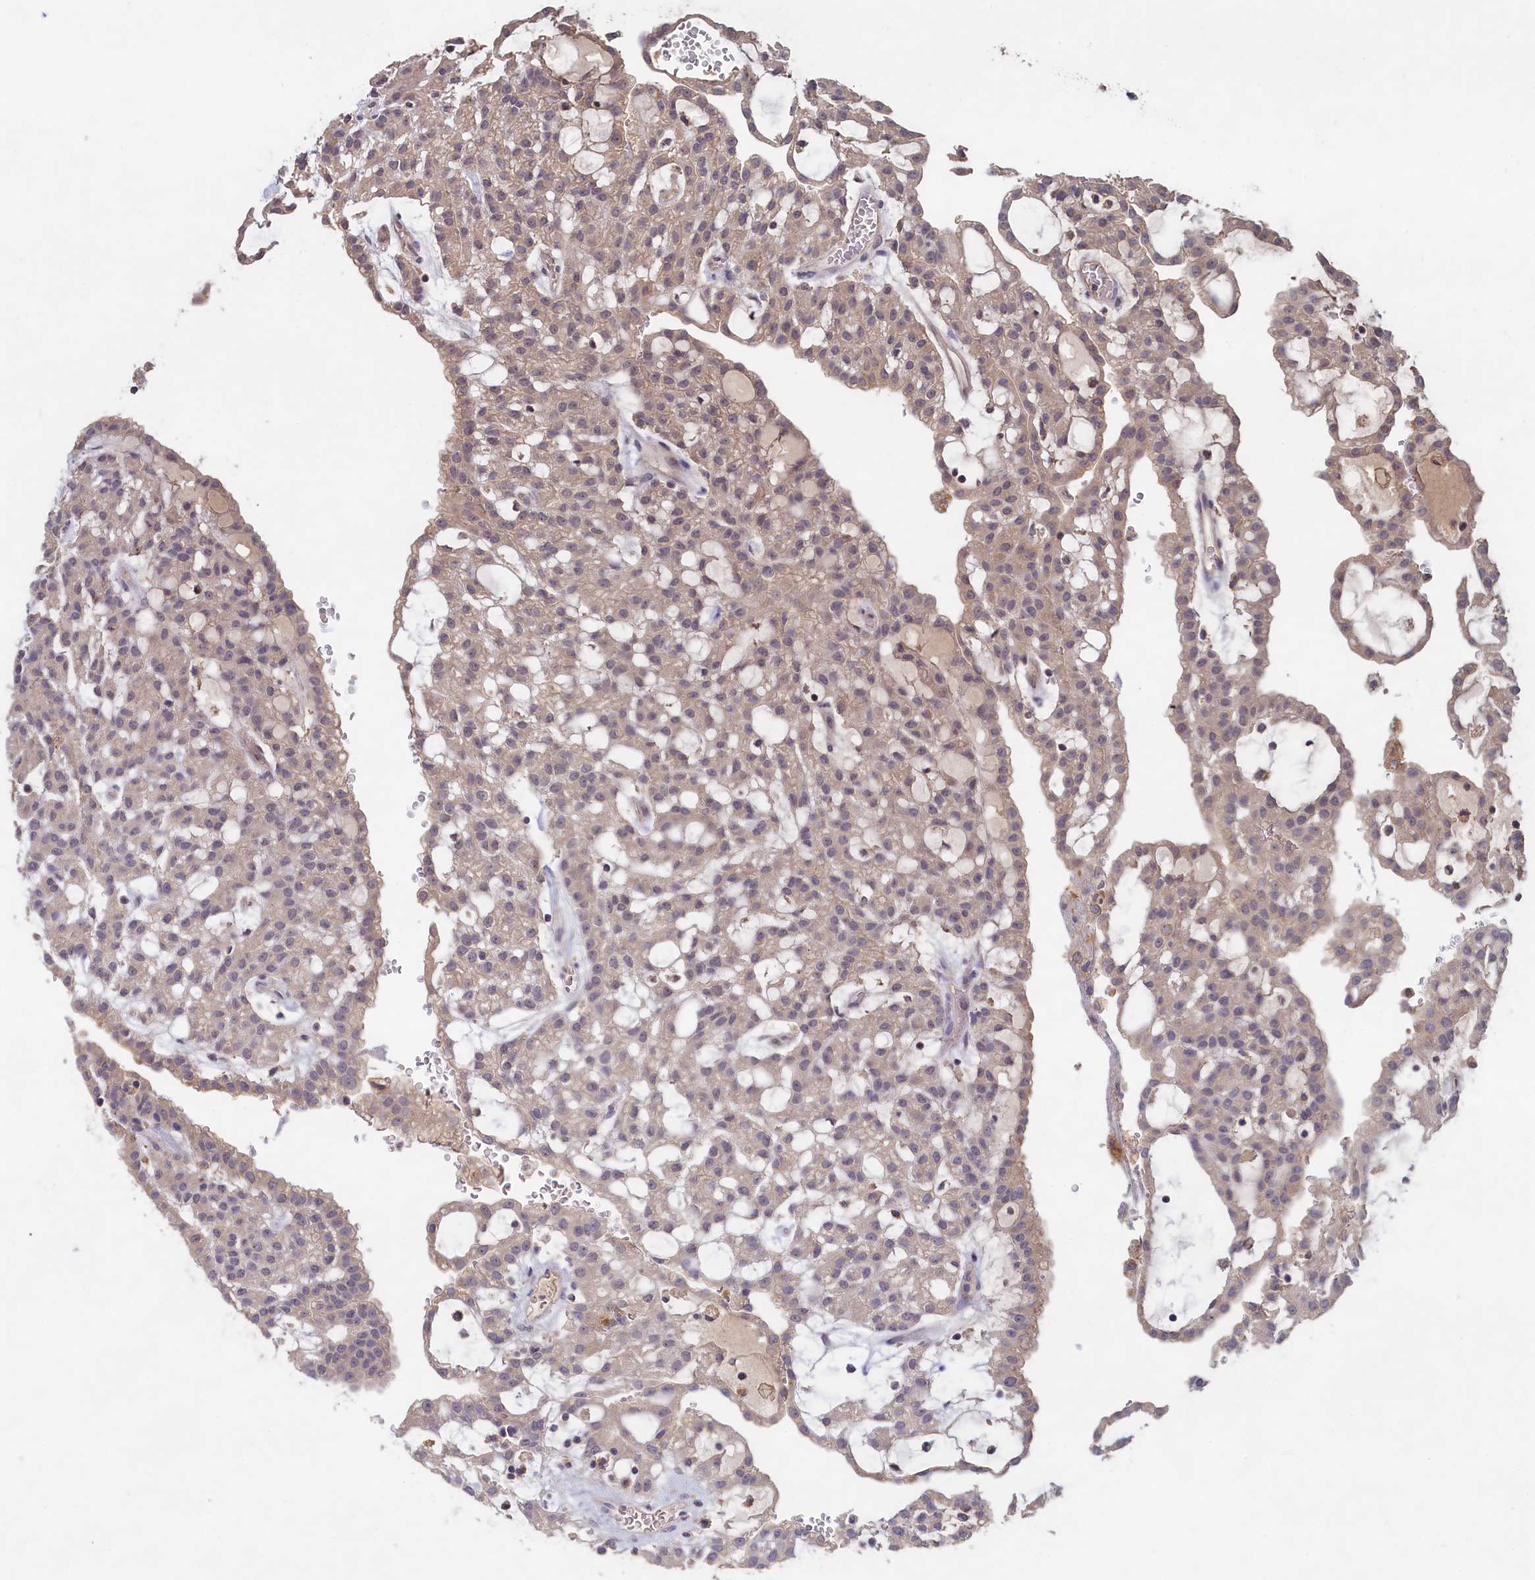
{"staining": {"intensity": "weak", "quantity": "<25%", "location": "cytoplasmic/membranous"}, "tissue": "renal cancer", "cell_type": "Tumor cells", "image_type": "cancer", "snomed": [{"axis": "morphology", "description": "Adenocarcinoma, NOS"}, {"axis": "topography", "description": "Kidney"}], "caption": "IHC micrograph of neoplastic tissue: renal adenocarcinoma stained with DAB (3,3'-diaminobenzidine) shows no significant protein expression in tumor cells.", "gene": "CELF5", "patient": {"sex": "male", "age": 63}}